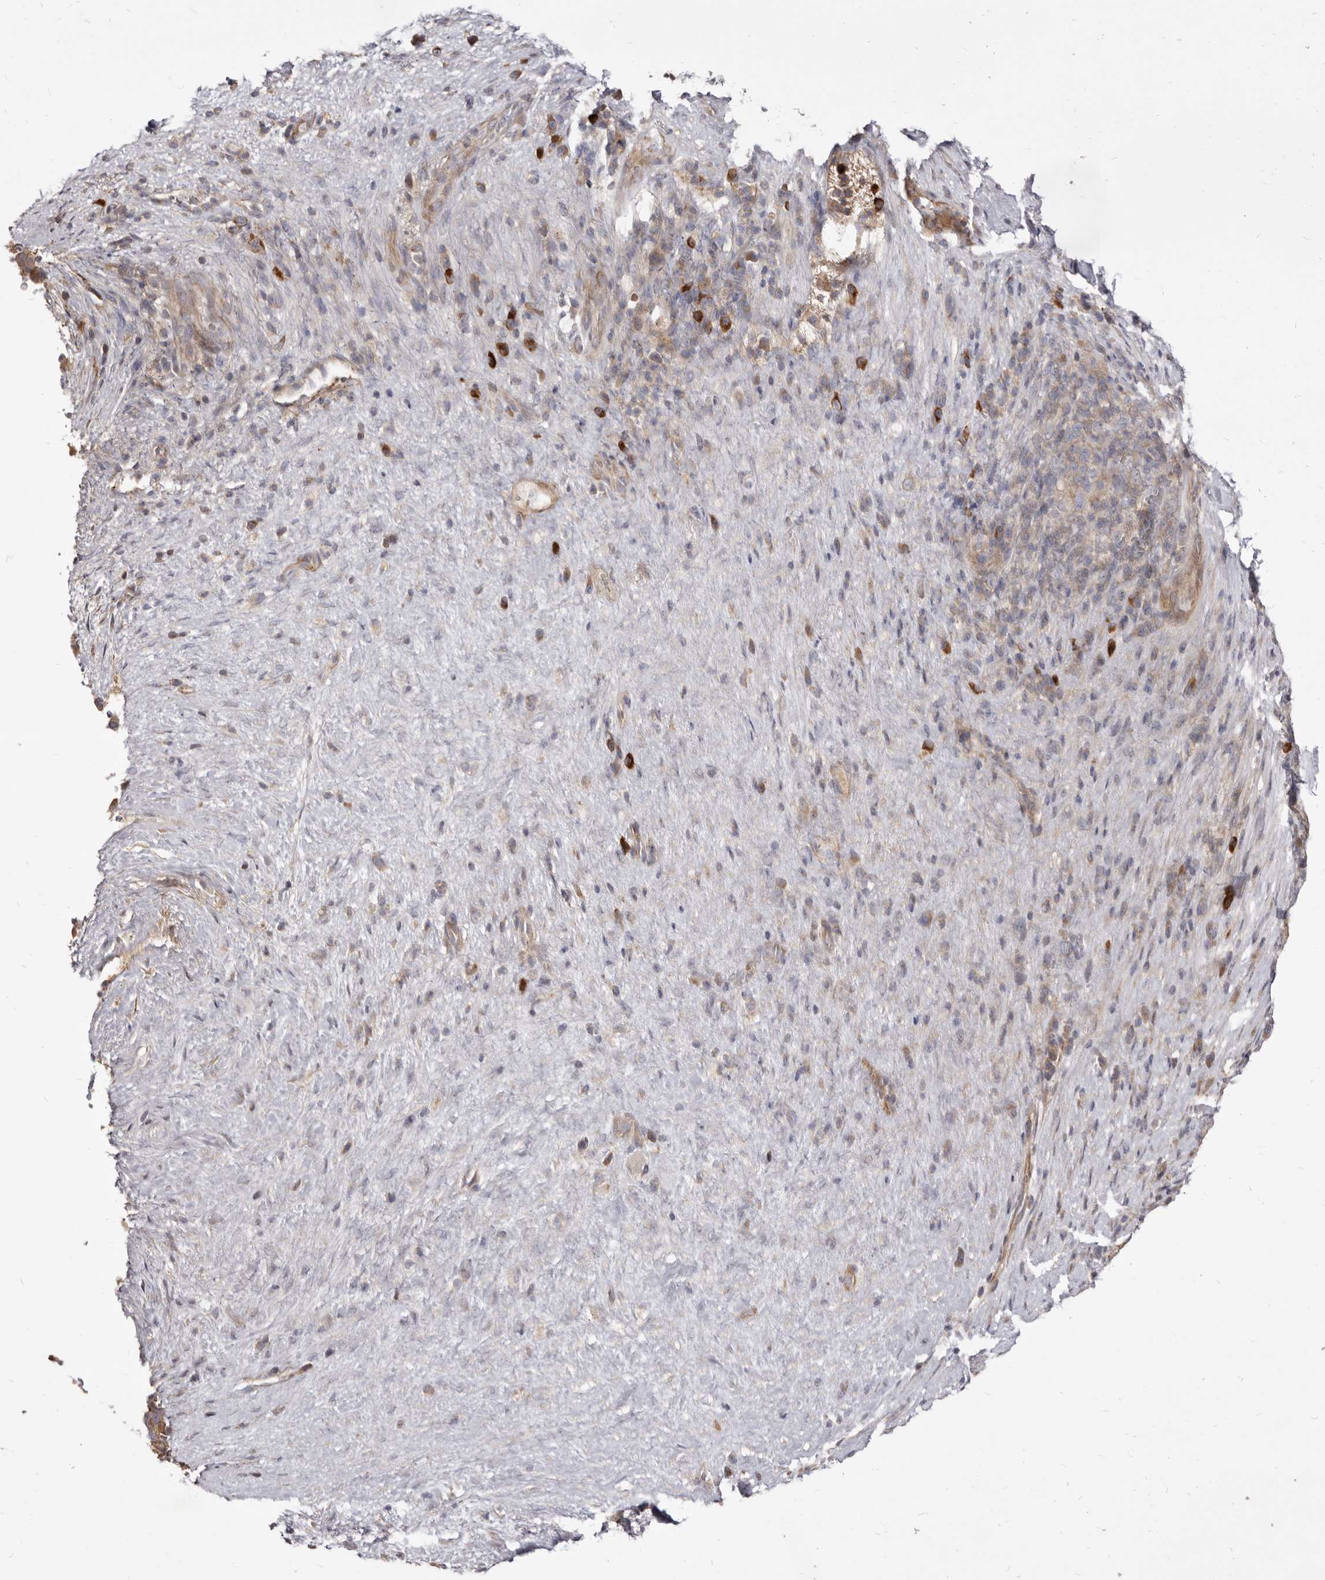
{"staining": {"intensity": "weak", "quantity": "<25%", "location": "cytoplasmic/membranous"}, "tissue": "pancreatic cancer", "cell_type": "Tumor cells", "image_type": "cancer", "snomed": [{"axis": "morphology", "description": "Adenocarcinoma, NOS"}, {"axis": "topography", "description": "Pancreas"}], "caption": "This is an immunohistochemistry micrograph of human adenocarcinoma (pancreatic). There is no positivity in tumor cells.", "gene": "FAS", "patient": {"sex": "male", "age": 63}}